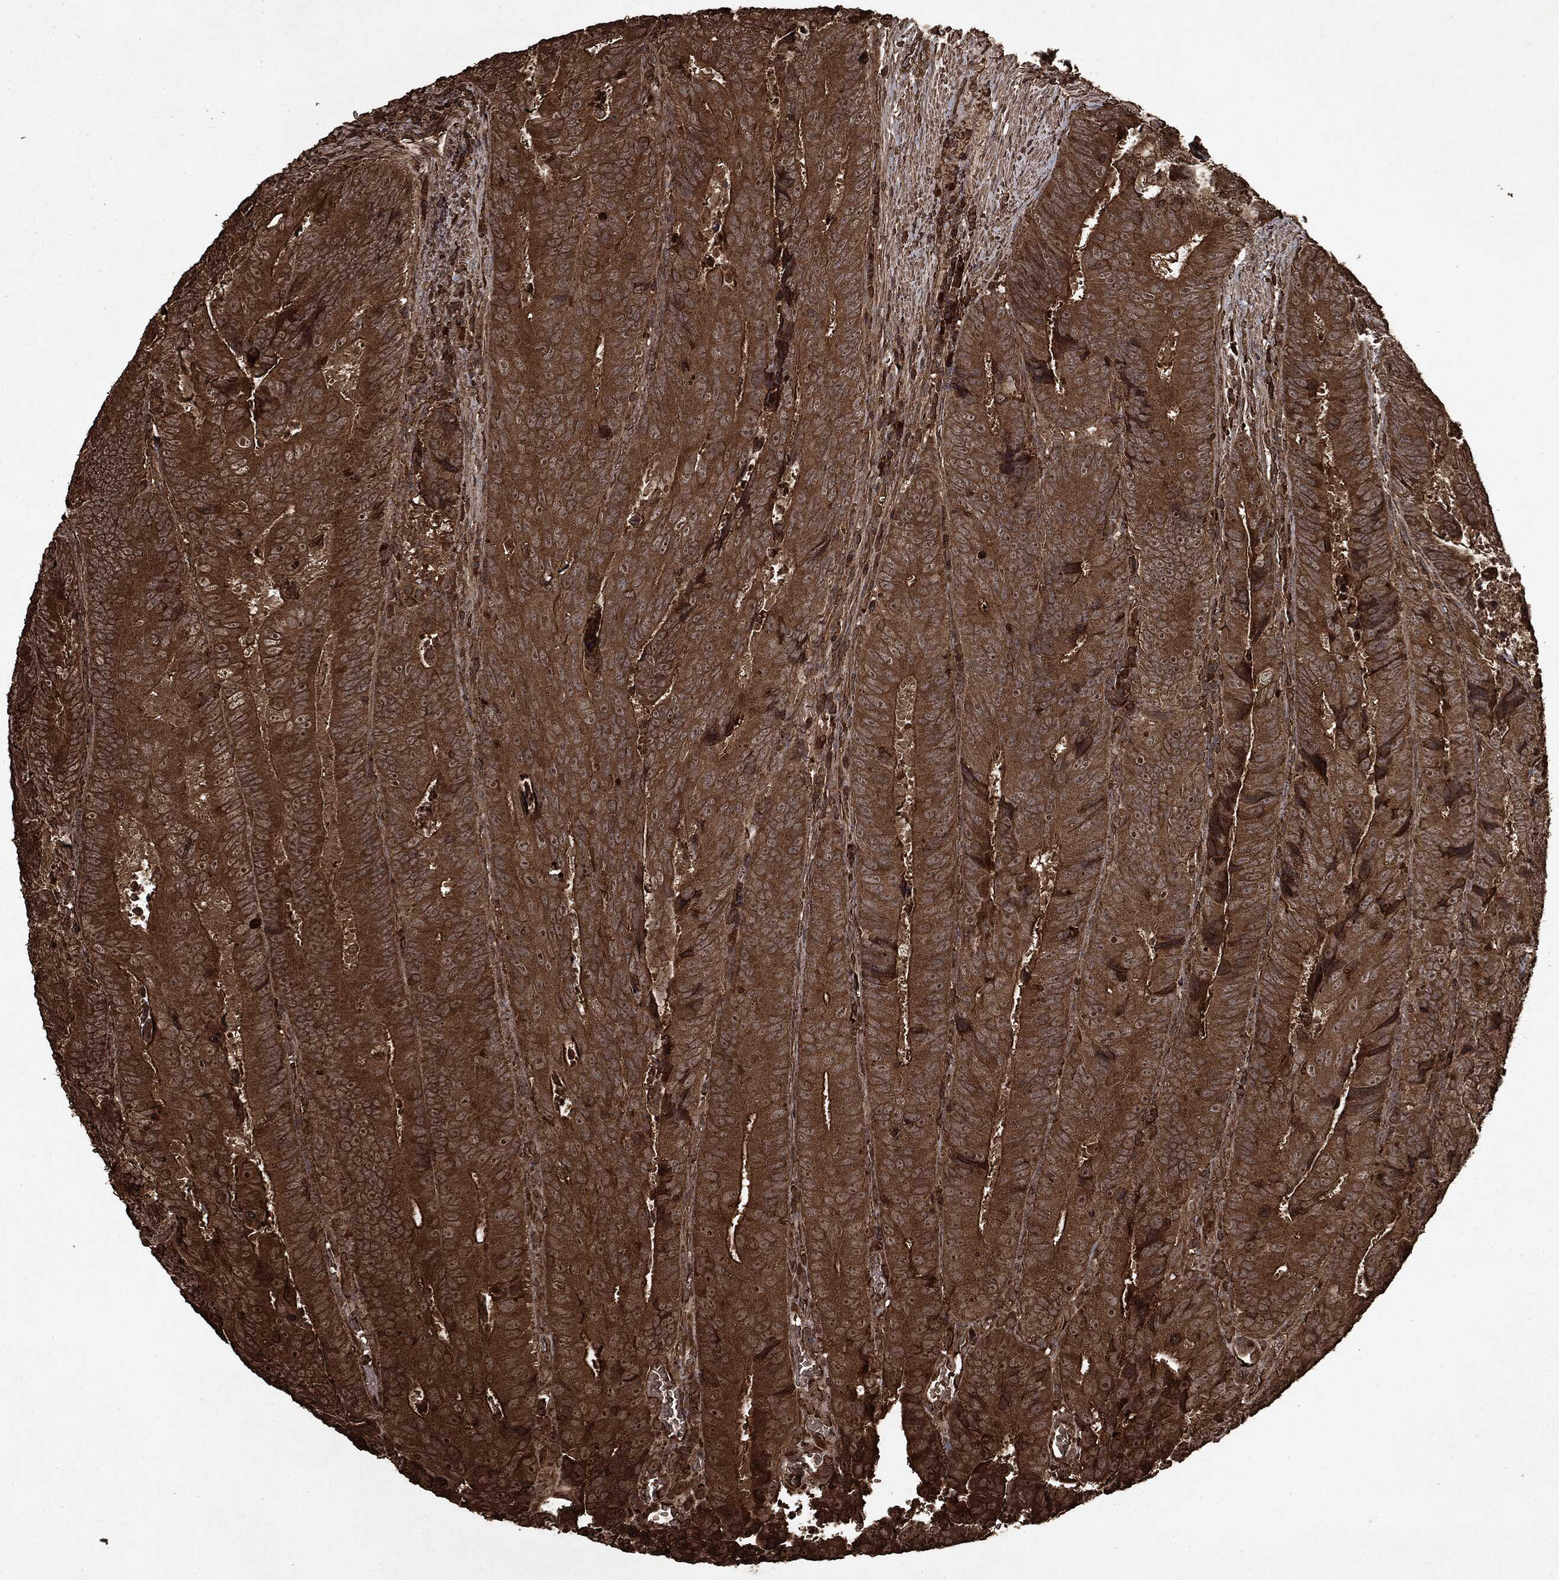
{"staining": {"intensity": "strong", "quantity": ">75%", "location": "cytoplasmic/membranous"}, "tissue": "colorectal cancer", "cell_type": "Tumor cells", "image_type": "cancer", "snomed": [{"axis": "morphology", "description": "Adenocarcinoma, NOS"}, {"axis": "topography", "description": "Colon"}], "caption": "Brown immunohistochemical staining in human adenocarcinoma (colorectal) displays strong cytoplasmic/membranous expression in approximately >75% of tumor cells. Nuclei are stained in blue.", "gene": "ARAF", "patient": {"sex": "female", "age": 48}}